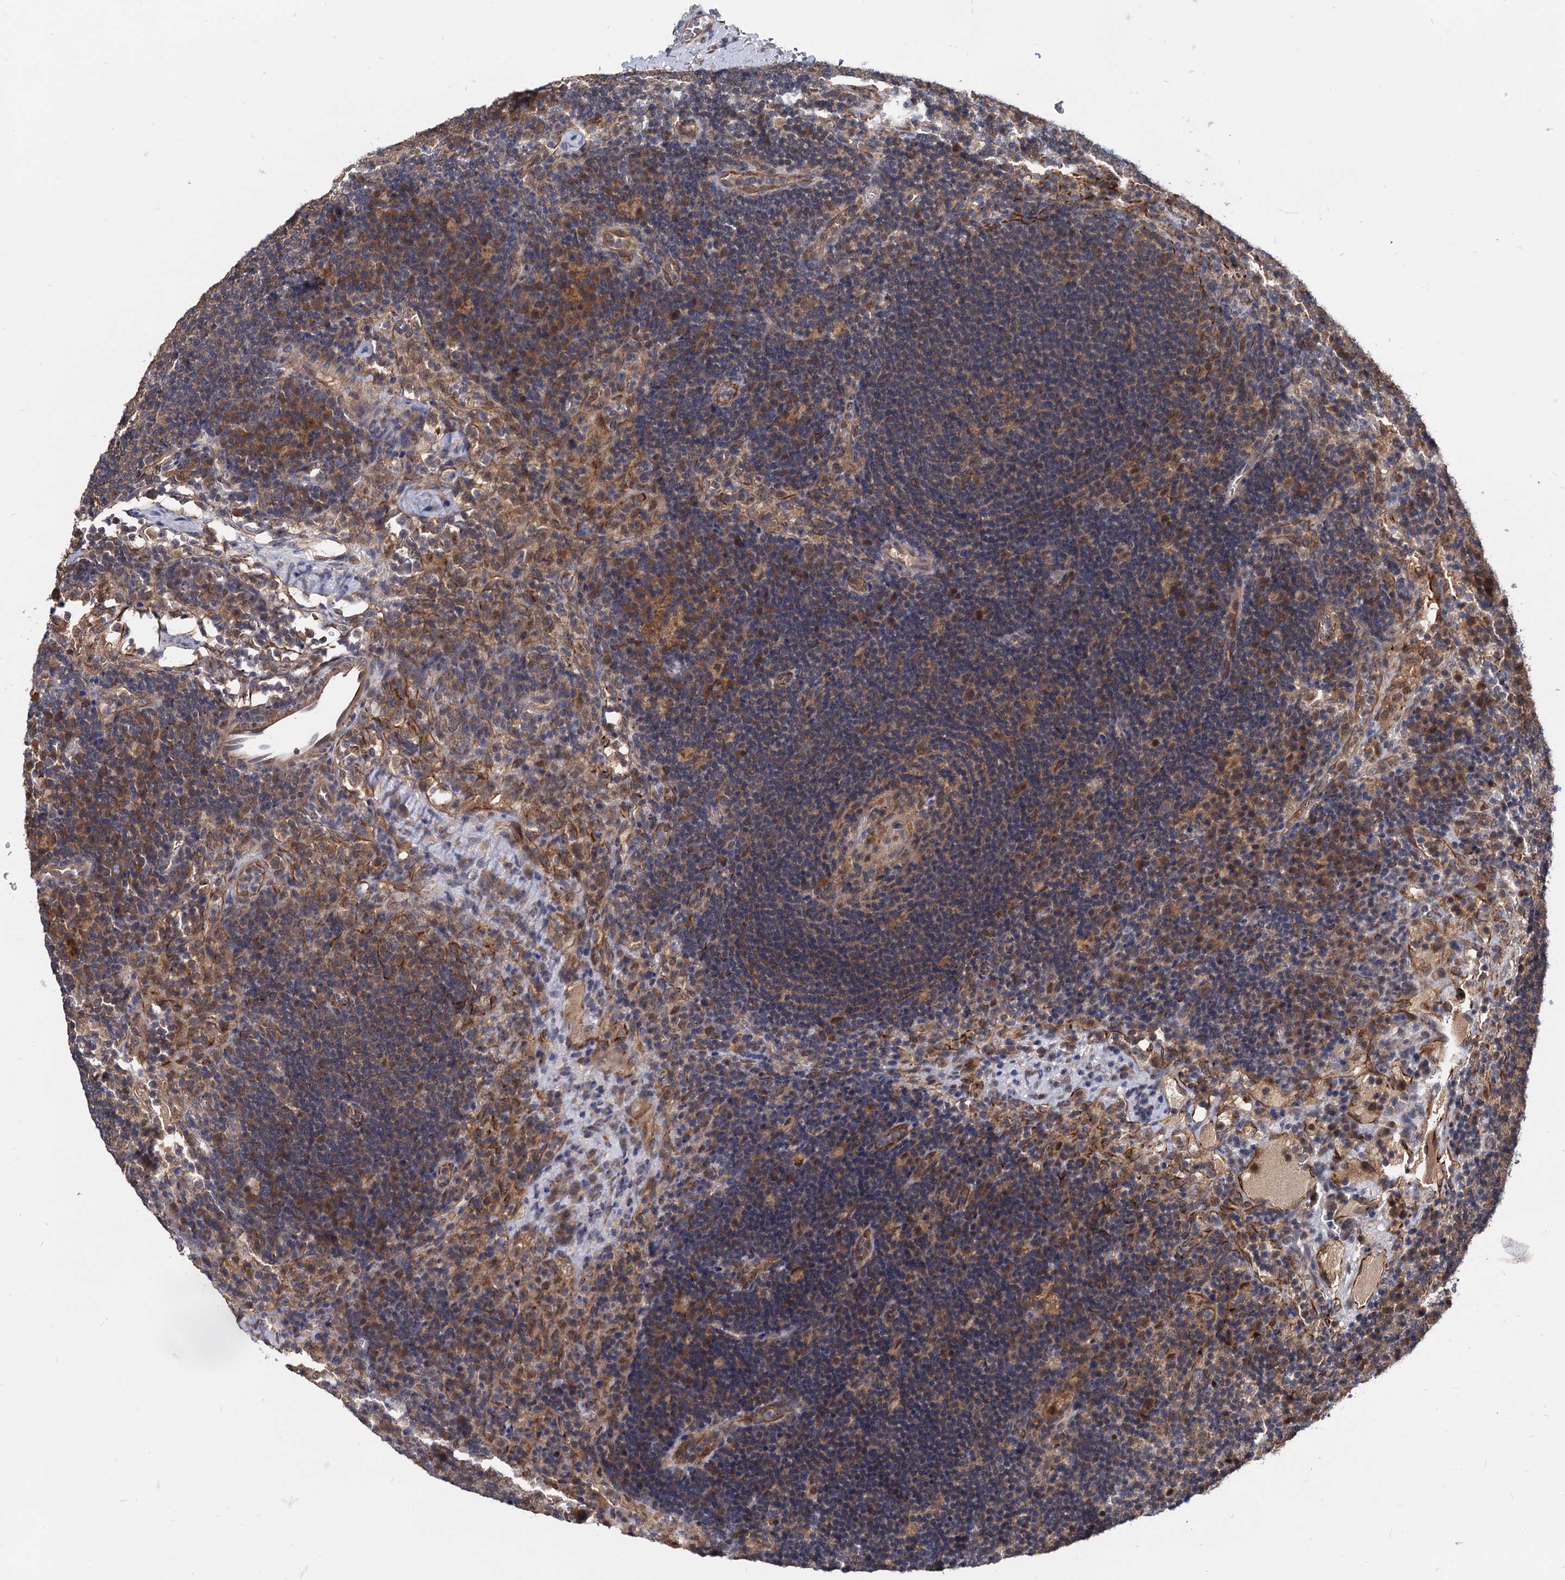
{"staining": {"intensity": "weak", "quantity": "25%-75%", "location": "cytoplasmic/membranous"}, "tissue": "lymph node", "cell_type": "Germinal center cells", "image_type": "normal", "snomed": [{"axis": "morphology", "description": "Normal tissue, NOS"}, {"axis": "topography", "description": "Lymph node"}], "caption": "Protein positivity by immunohistochemistry (IHC) exhibits weak cytoplasmic/membranous staining in approximately 25%-75% of germinal center cells in unremarkable lymph node.", "gene": "PSMD4", "patient": {"sex": "female", "age": 70}}